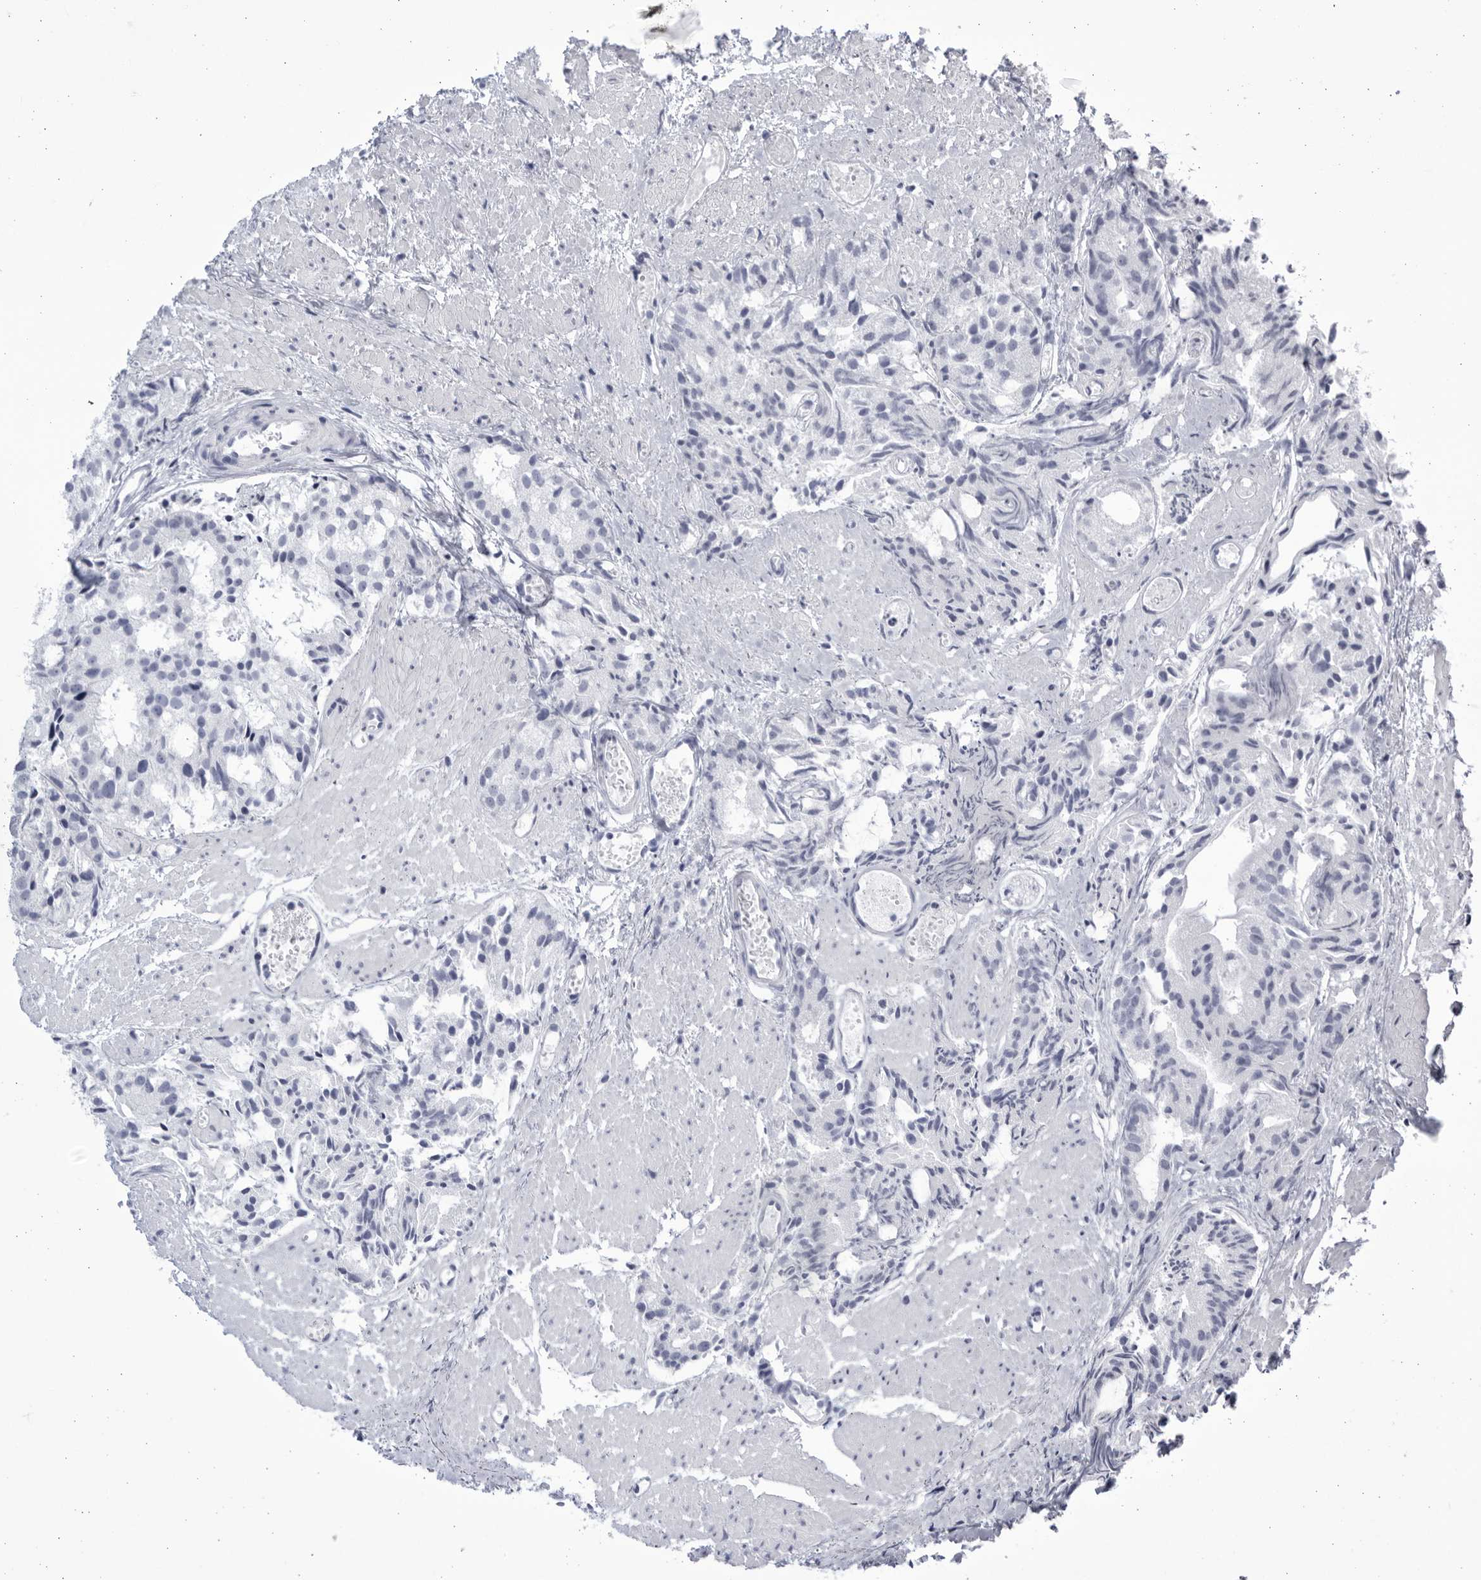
{"staining": {"intensity": "negative", "quantity": "none", "location": "none"}, "tissue": "prostate cancer", "cell_type": "Tumor cells", "image_type": "cancer", "snomed": [{"axis": "morphology", "description": "Adenocarcinoma, Low grade"}, {"axis": "topography", "description": "Prostate"}], "caption": "A micrograph of prostate cancer (low-grade adenocarcinoma) stained for a protein reveals no brown staining in tumor cells. (DAB (3,3'-diaminobenzidine) immunohistochemistry visualized using brightfield microscopy, high magnification).", "gene": "CCDC181", "patient": {"sex": "male", "age": 88}}